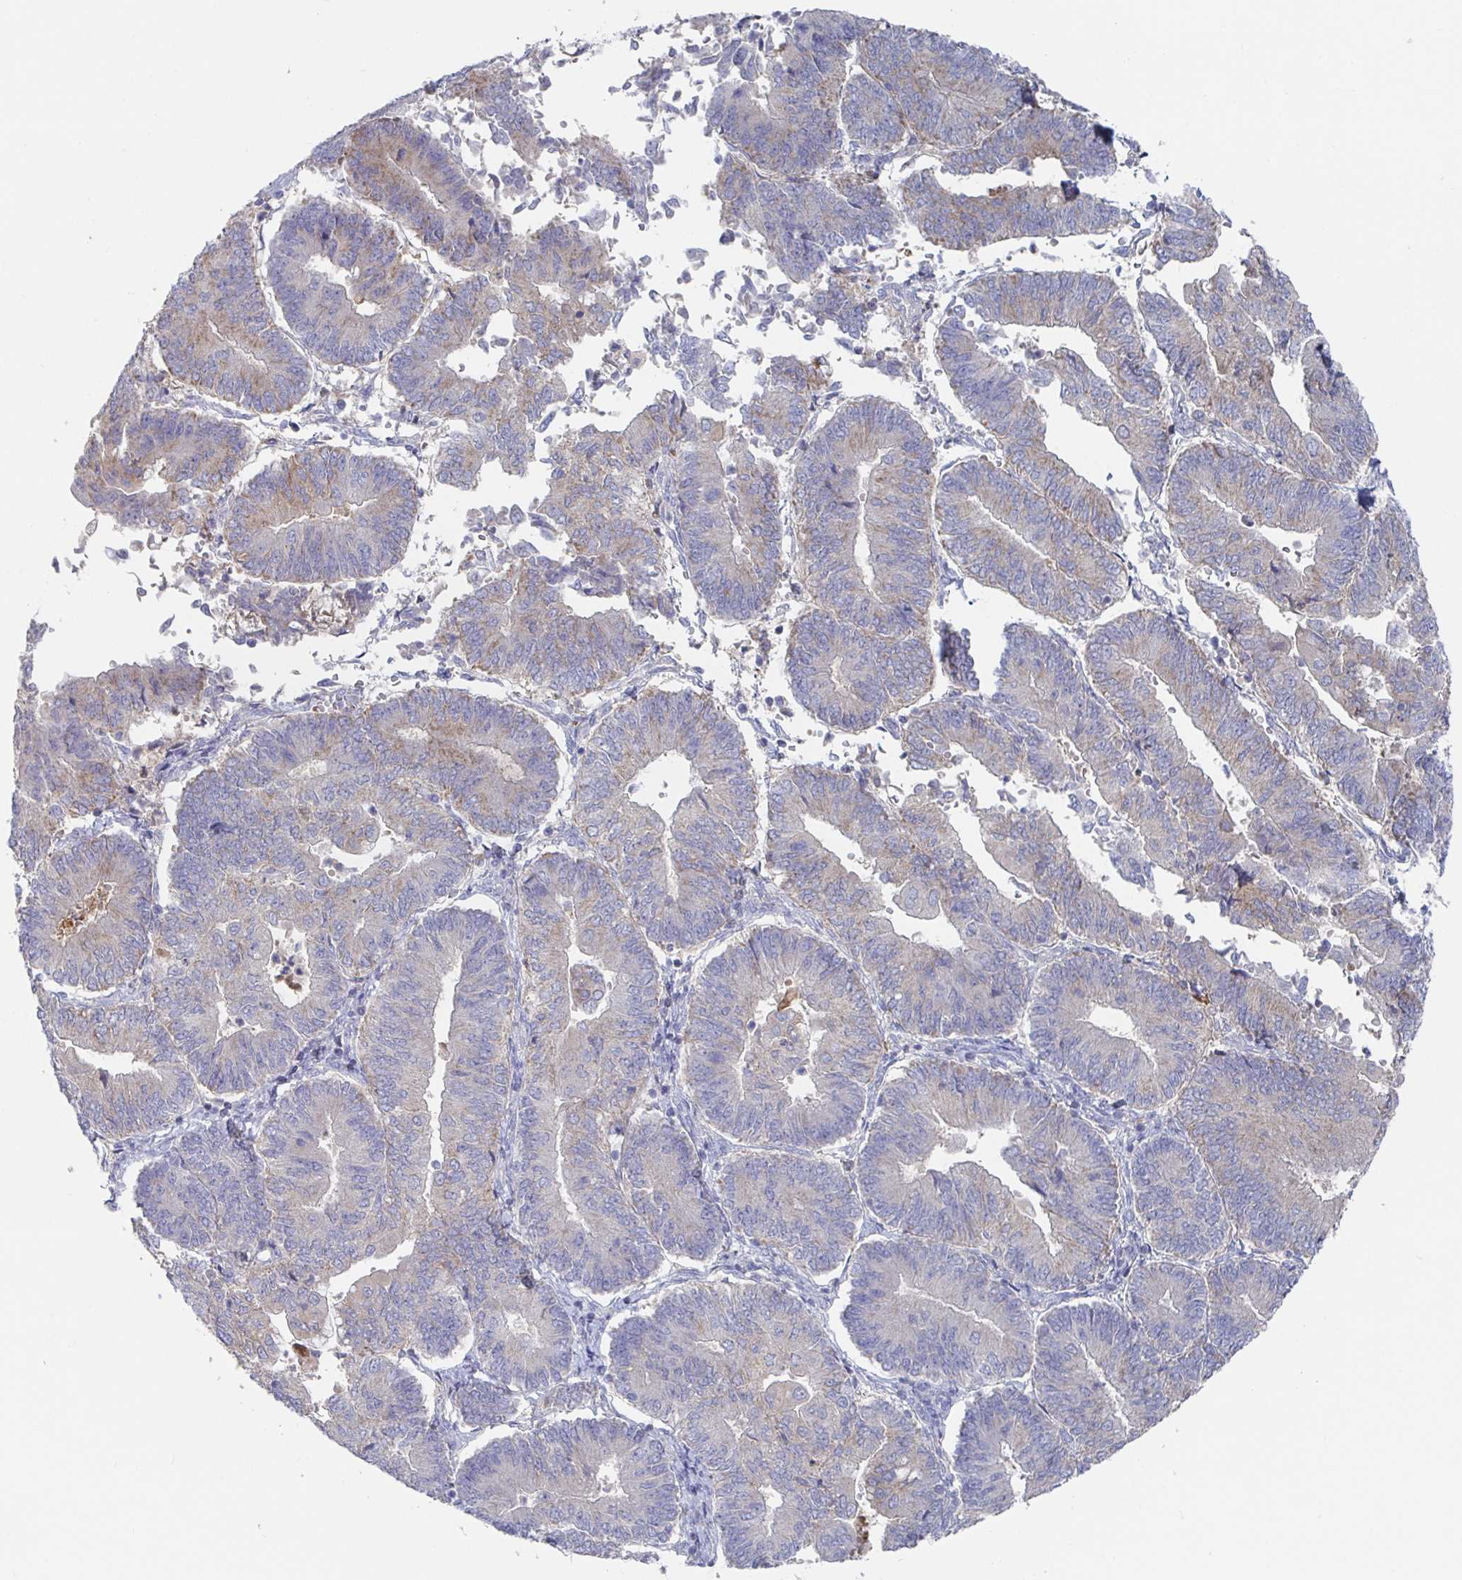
{"staining": {"intensity": "weak", "quantity": "<25%", "location": "cytoplasmic/membranous"}, "tissue": "endometrial cancer", "cell_type": "Tumor cells", "image_type": "cancer", "snomed": [{"axis": "morphology", "description": "Adenocarcinoma, NOS"}, {"axis": "topography", "description": "Endometrium"}], "caption": "The histopathology image displays no significant positivity in tumor cells of endometrial cancer (adenocarcinoma).", "gene": "GPR148", "patient": {"sex": "female", "age": 65}}